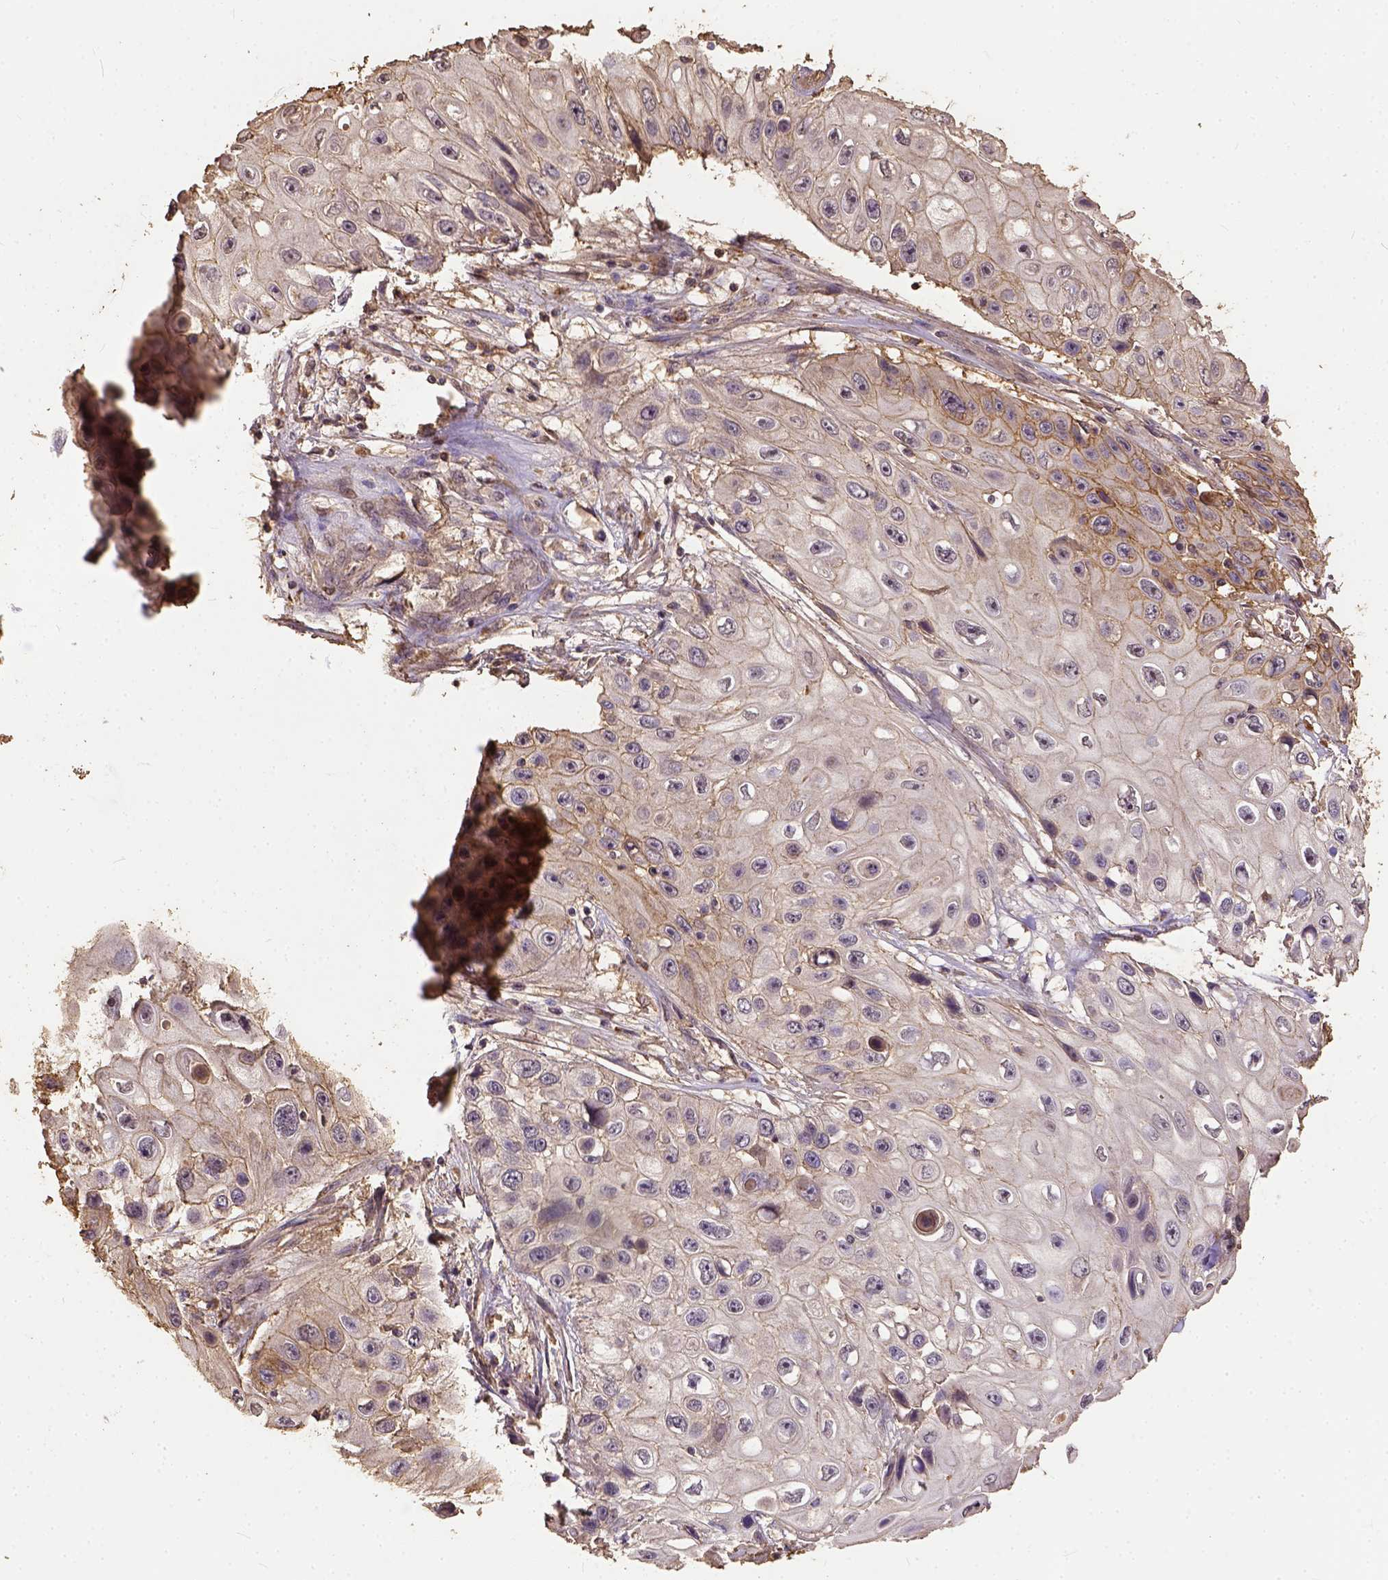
{"staining": {"intensity": "moderate", "quantity": "25%-75%", "location": "cytoplasmic/membranous"}, "tissue": "skin cancer", "cell_type": "Tumor cells", "image_type": "cancer", "snomed": [{"axis": "morphology", "description": "Squamous cell carcinoma, NOS"}, {"axis": "topography", "description": "Skin"}], "caption": "This histopathology image displays immunohistochemistry (IHC) staining of human skin cancer, with medium moderate cytoplasmic/membranous staining in about 25%-75% of tumor cells.", "gene": "ATP1B3", "patient": {"sex": "male", "age": 82}}